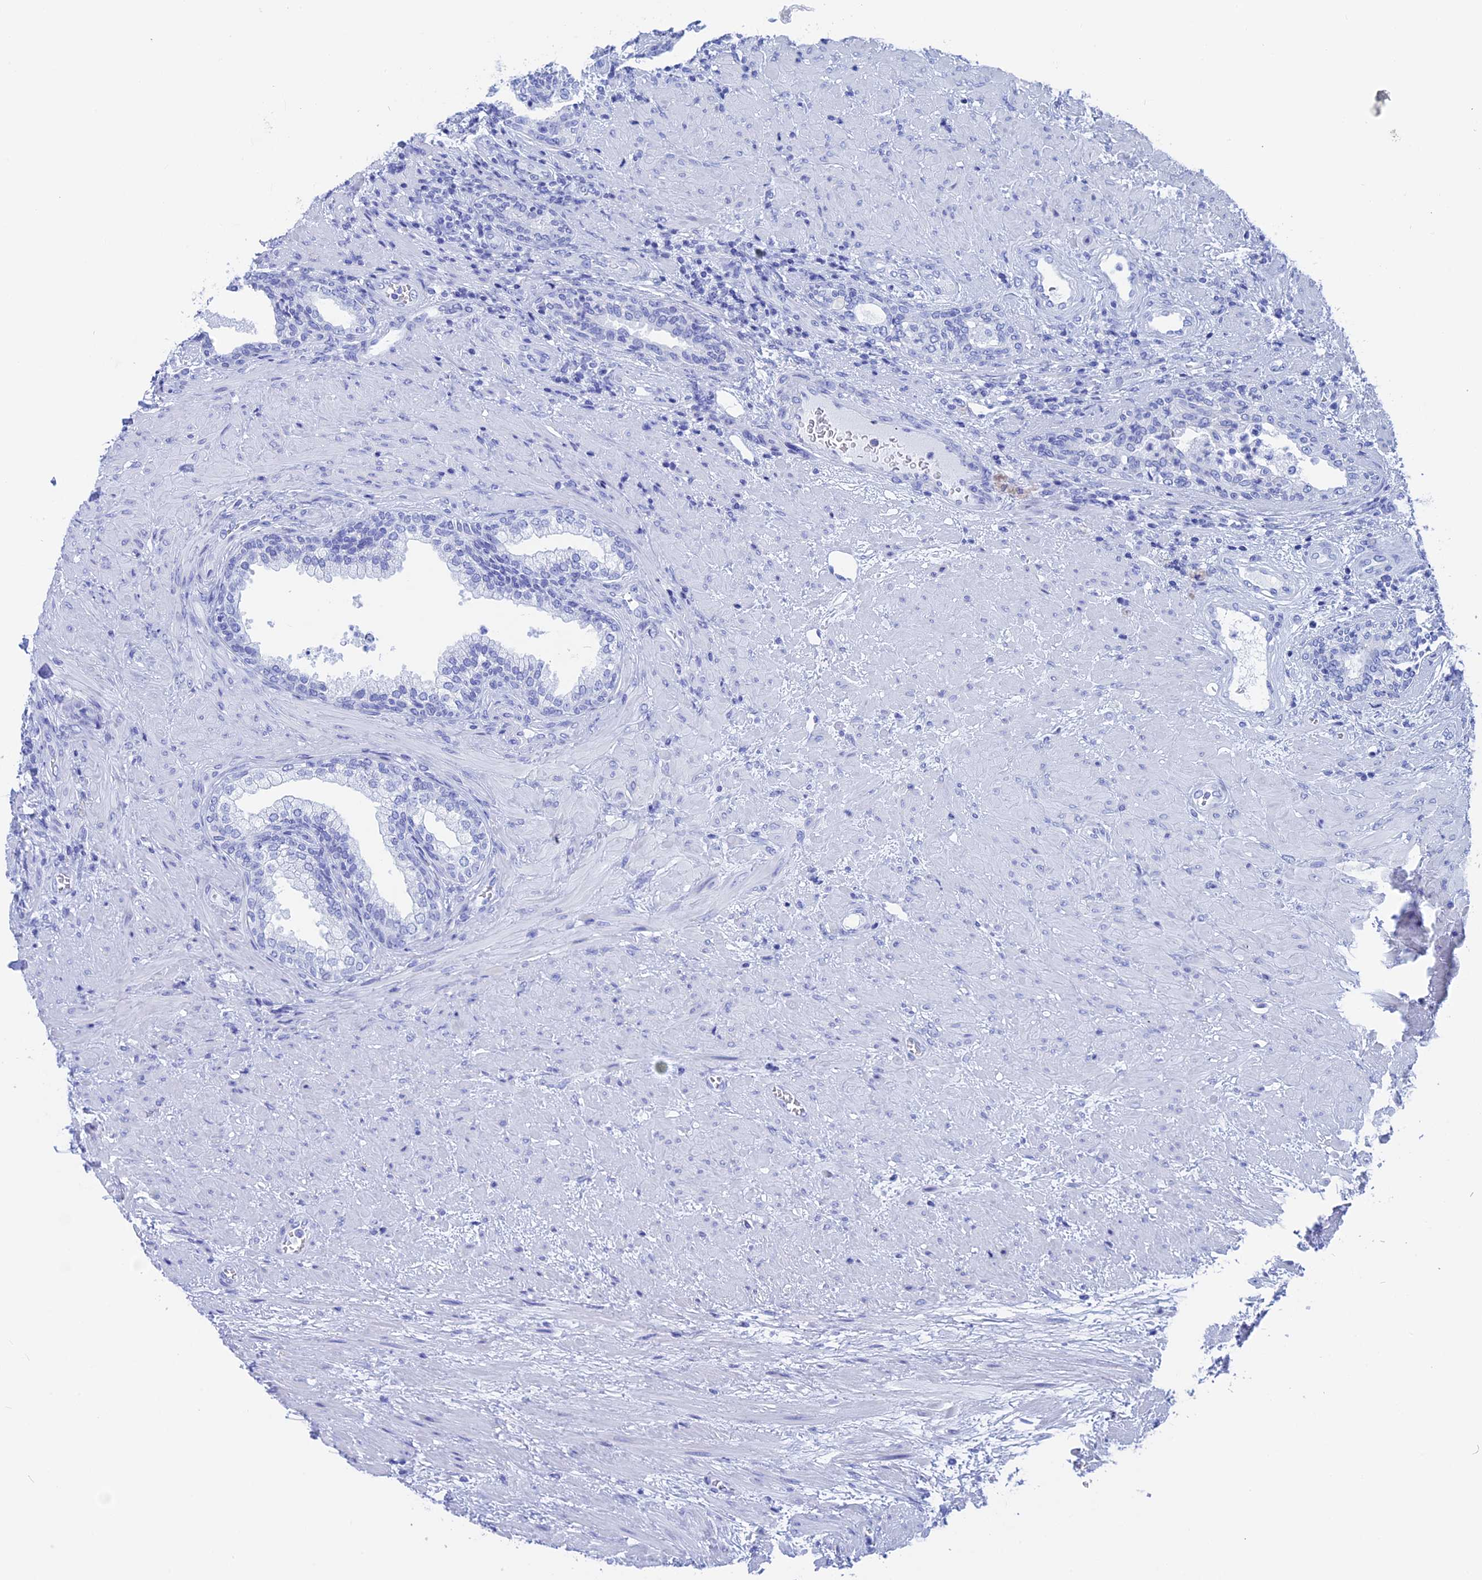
{"staining": {"intensity": "negative", "quantity": "none", "location": "none"}, "tissue": "prostate", "cell_type": "Glandular cells", "image_type": "normal", "snomed": [{"axis": "morphology", "description": "Normal tissue, NOS"}, {"axis": "topography", "description": "Prostate"}], "caption": "A high-resolution photomicrograph shows IHC staining of normal prostate, which shows no significant staining in glandular cells.", "gene": "TEX101", "patient": {"sex": "male", "age": 76}}